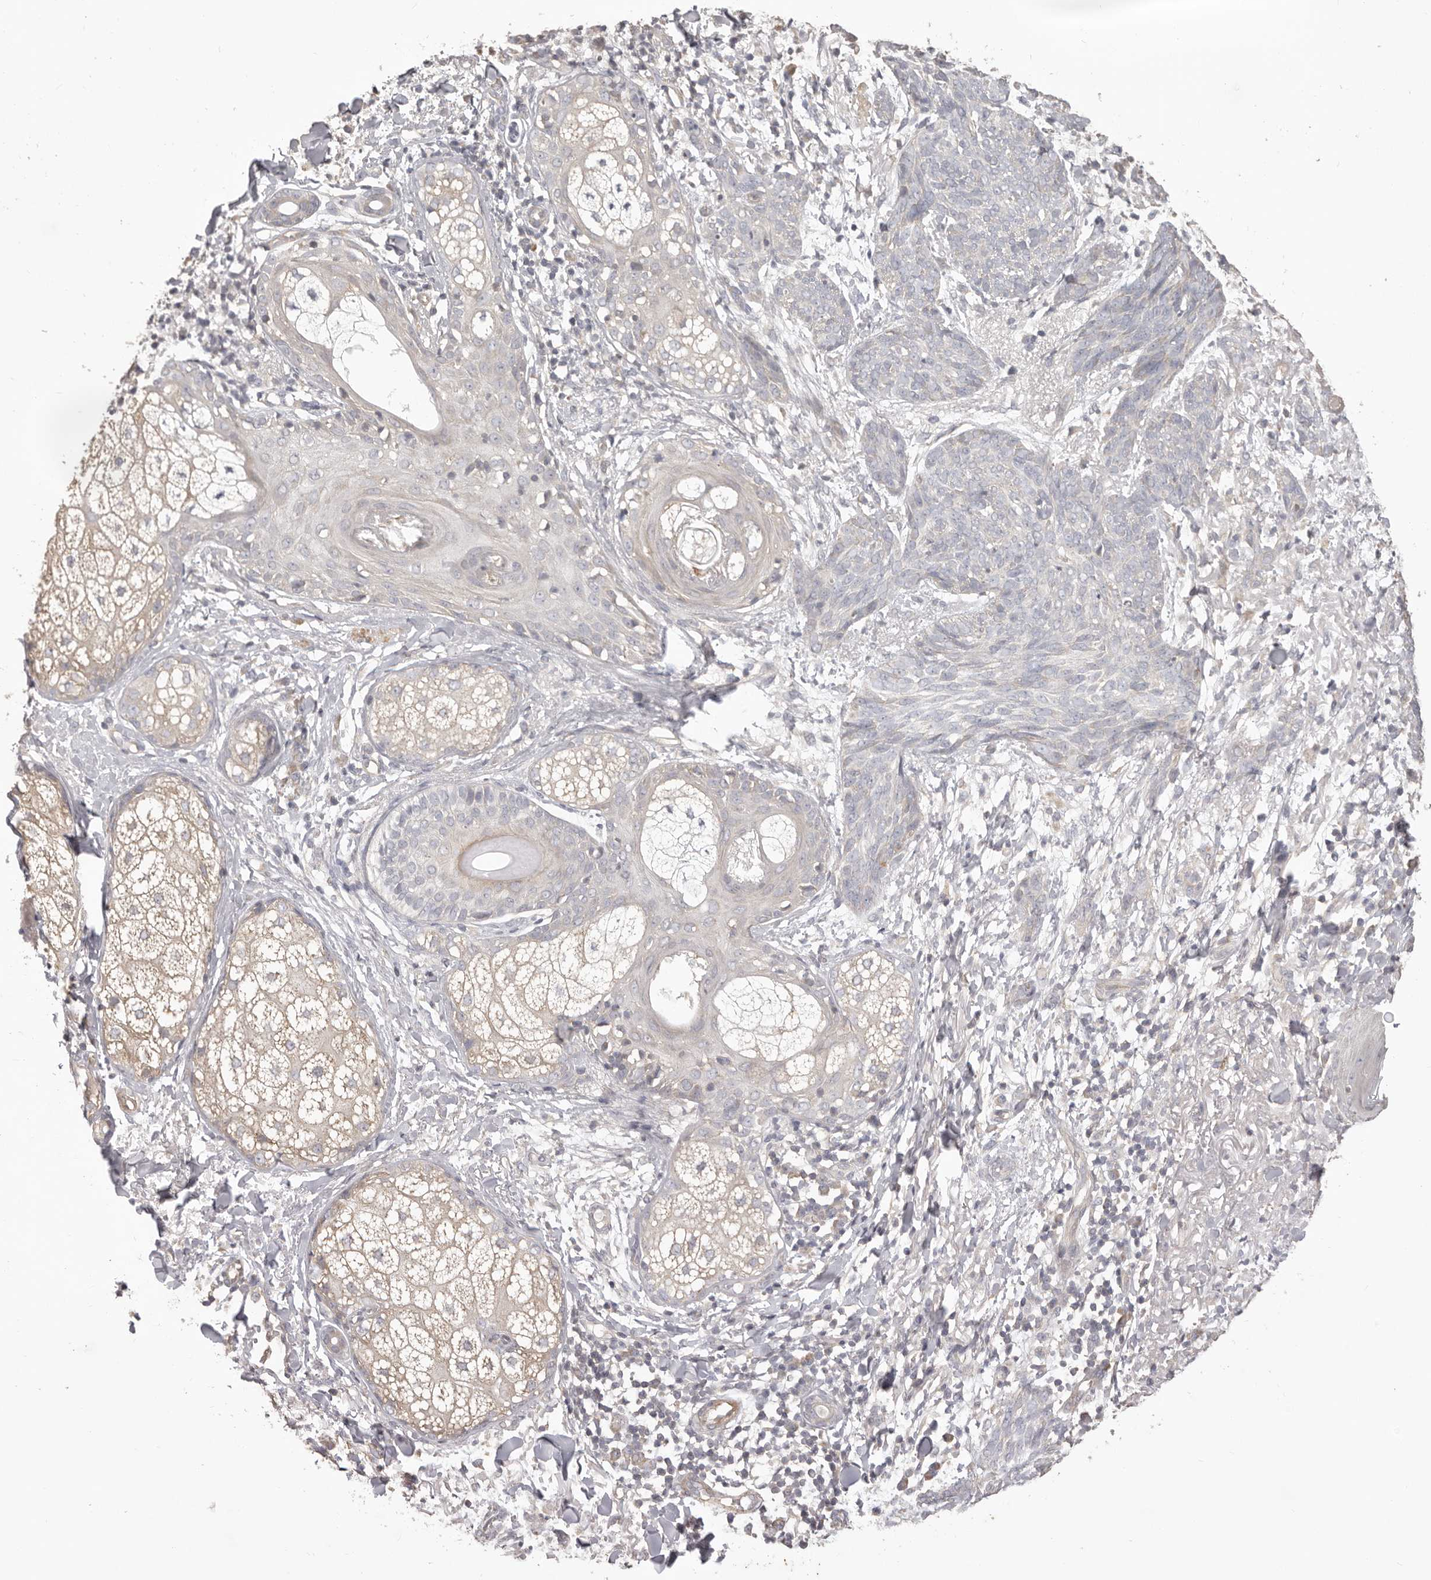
{"staining": {"intensity": "negative", "quantity": "none", "location": "none"}, "tissue": "skin cancer", "cell_type": "Tumor cells", "image_type": "cancer", "snomed": [{"axis": "morphology", "description": "Basal cell carcinoma"}, {"axis": "topography", "description": "Skin"}], "caption": "This is an immunohistochemistry (IHC) histopathology image of human basal cell carcinoma (skin). There is no positivity in tumor cells.", "gene": "HRH1", "patient": {"sex": "male", "age": 85}}